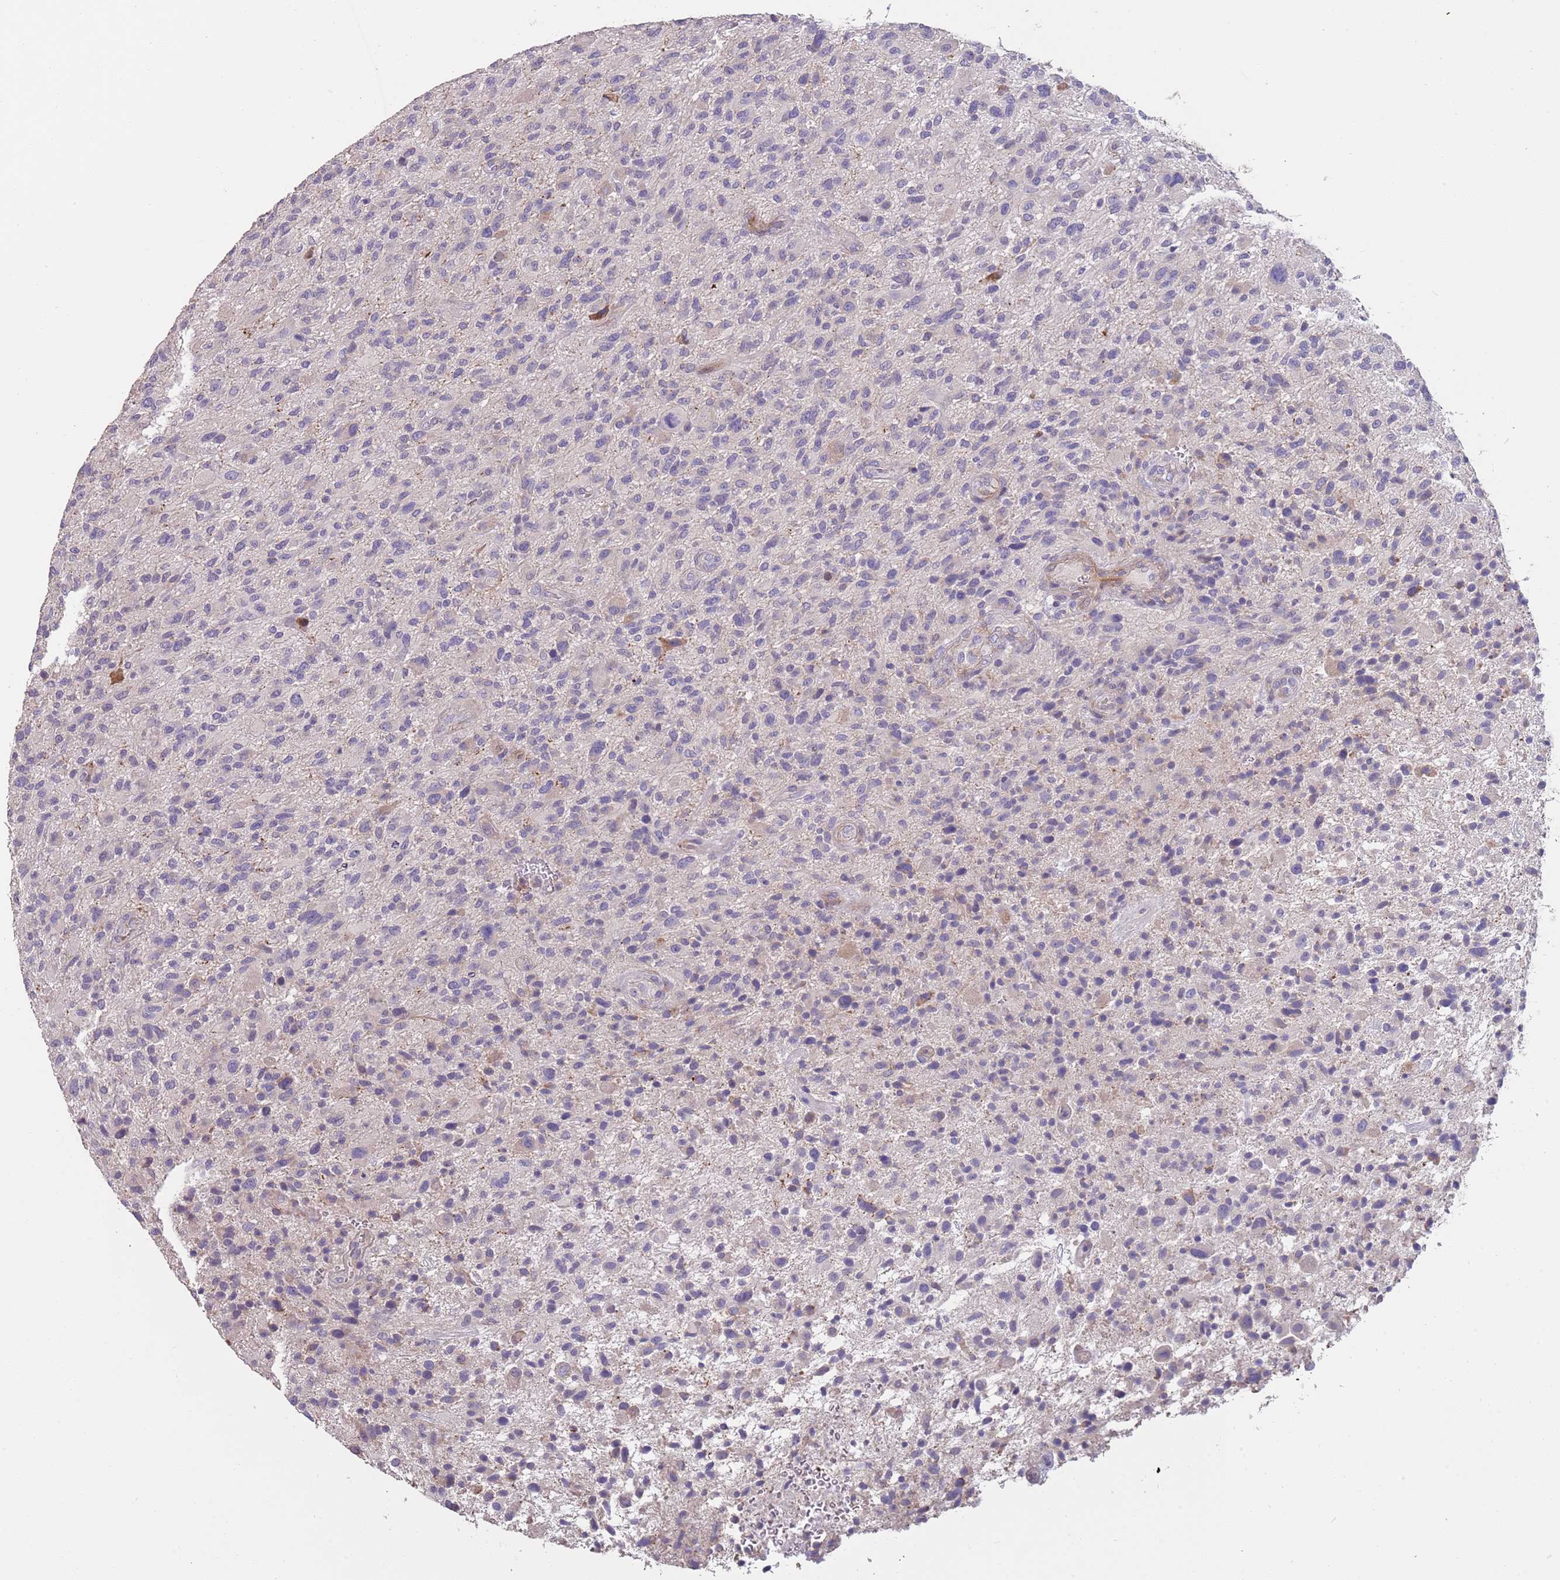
{"staining": {"intensity": "negative", "quantity": "none", "location": "none"}, "tissue": "glioma", "cell_type": "Tumor cells", "image_type": "cancer", "snomed": [{"axis": "morphology", "description": "Glioma, malignant, High grade"}, {"axis": "topography", "description": "Brain"}], "caption": "Tumor cells are negative for brown protein staining in glioma.", "gene": "SUSD1", "patient": {"sex": "male", "age": 47}}